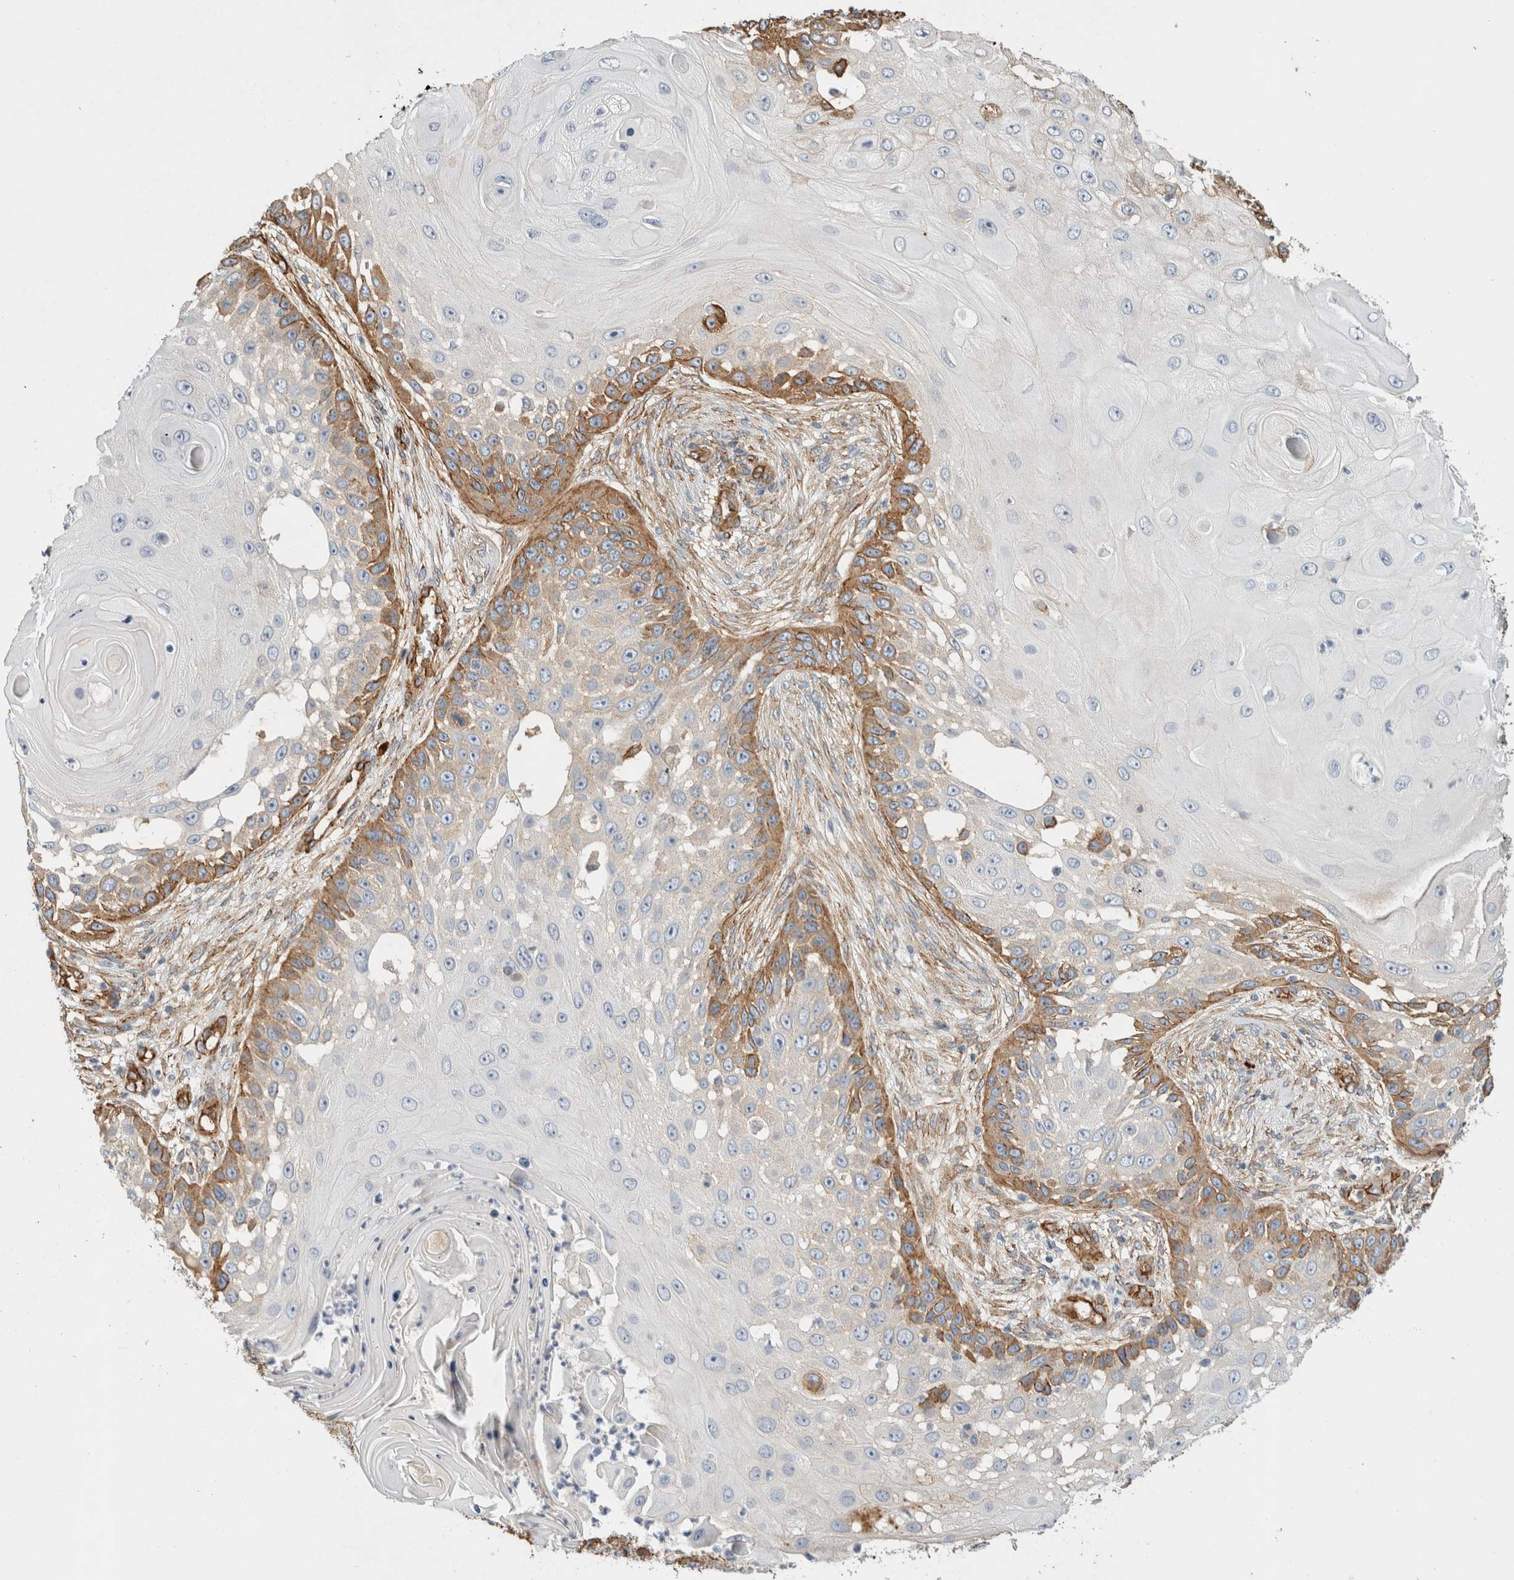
{"staining": {"intensity": "moderate", "quantity": "<25%", "location": "cytoplasmic/membranous"}, "tissue": "skin cancer", "cell_type": "Tumor cells", "image_type": "cancer", "snomed": [{"axis": "morphology", "description": "Squamous cell carcinoma, NOS"}, {"axis": "topography", "description": "Skin"}], "caption": "The image exhibits staining of skin cancer, revealing moderate cytoplasmic/membranous protein staining (brown color) within tumor cells.", "gene": "JMJD4", "patient": {"sex": "female", "age": 44}}